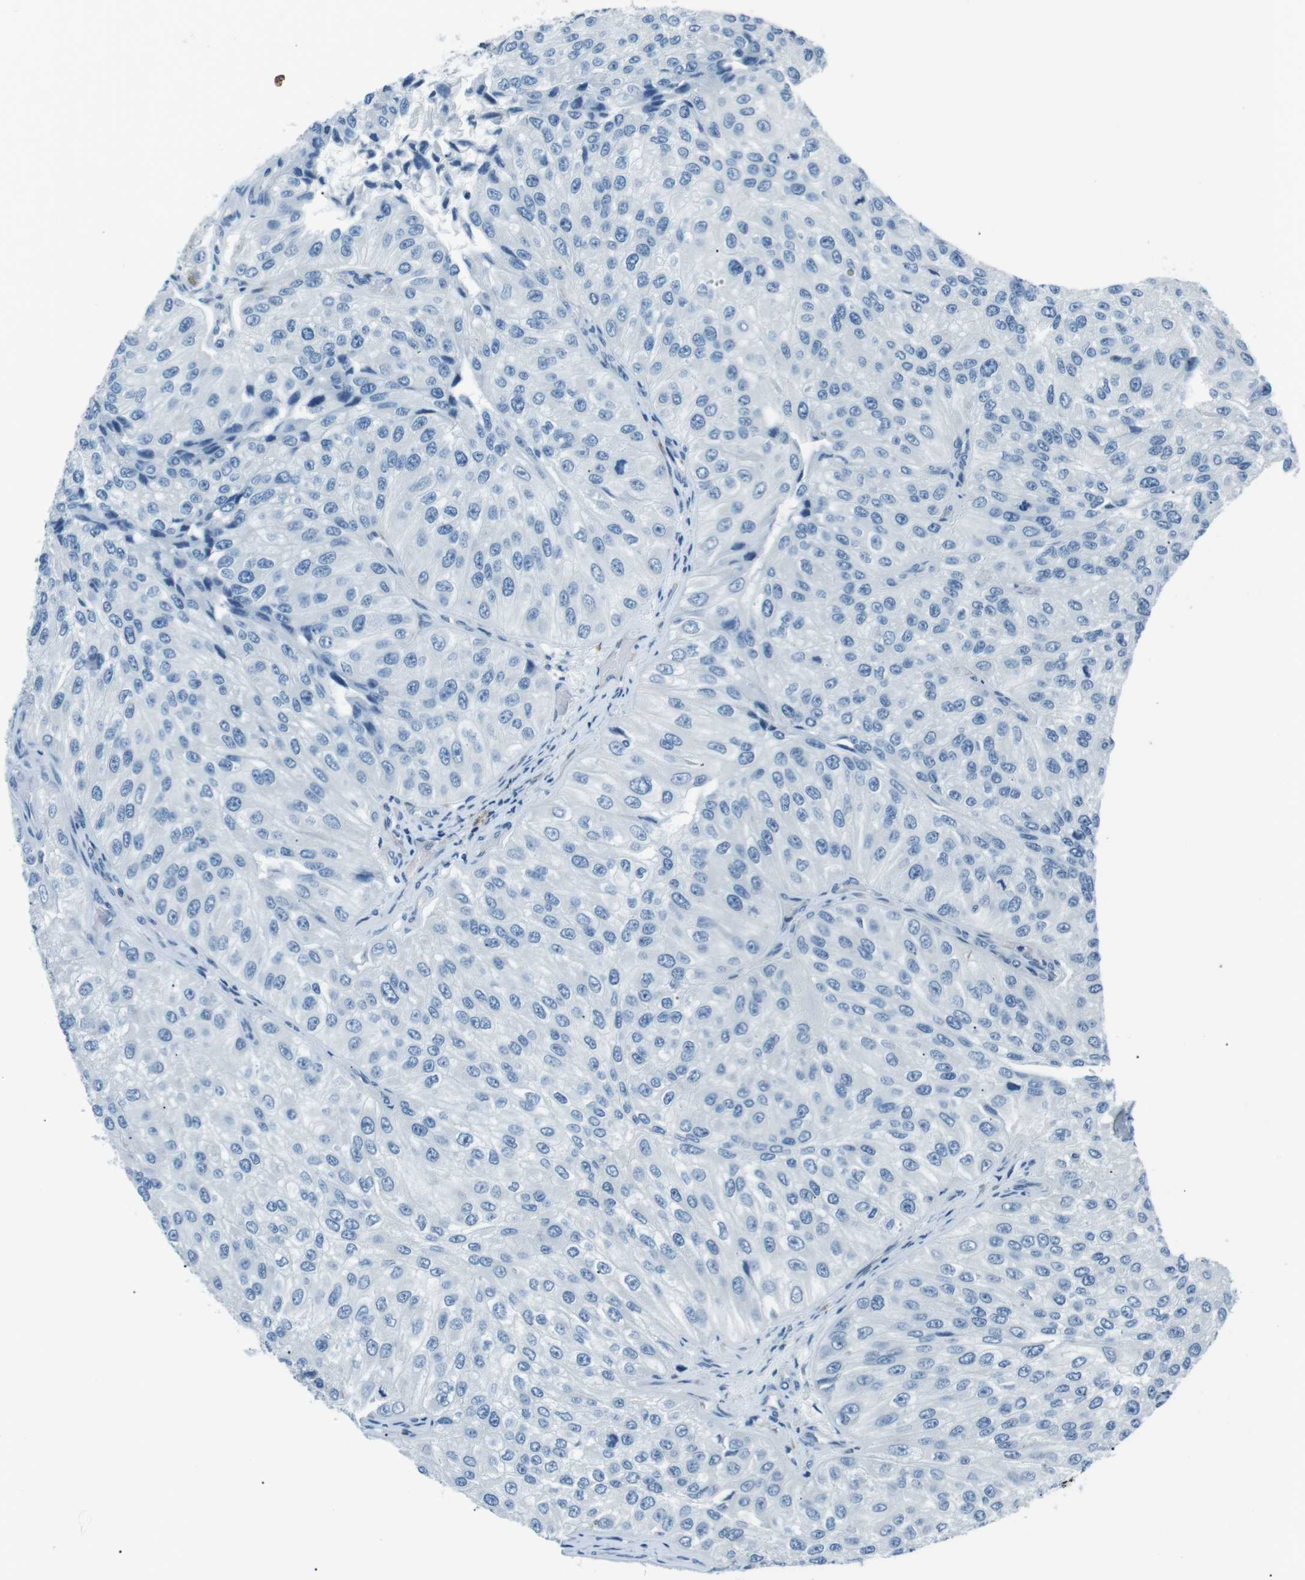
{"staining": {"intensity": "negative", "quantity": "none", "location": "none"}, "tissue": "urothelial cancer", "cell_type": "Tumor cells", "image_type": "cancer", "snomed": [{"axis": "morphology", "description": "Urothelial carcinoma, High grade"}, {"axis": "topography", "description": "Kidney"}, {"axis": "topography", "description": "Urinary bladder"}], "caption": "Image shows no protein staining in tumor cells of high-grade urothelial carcinoma tissue.", "gene": "CSF2RA", "patient": {"sex": "male", "age": 77}}